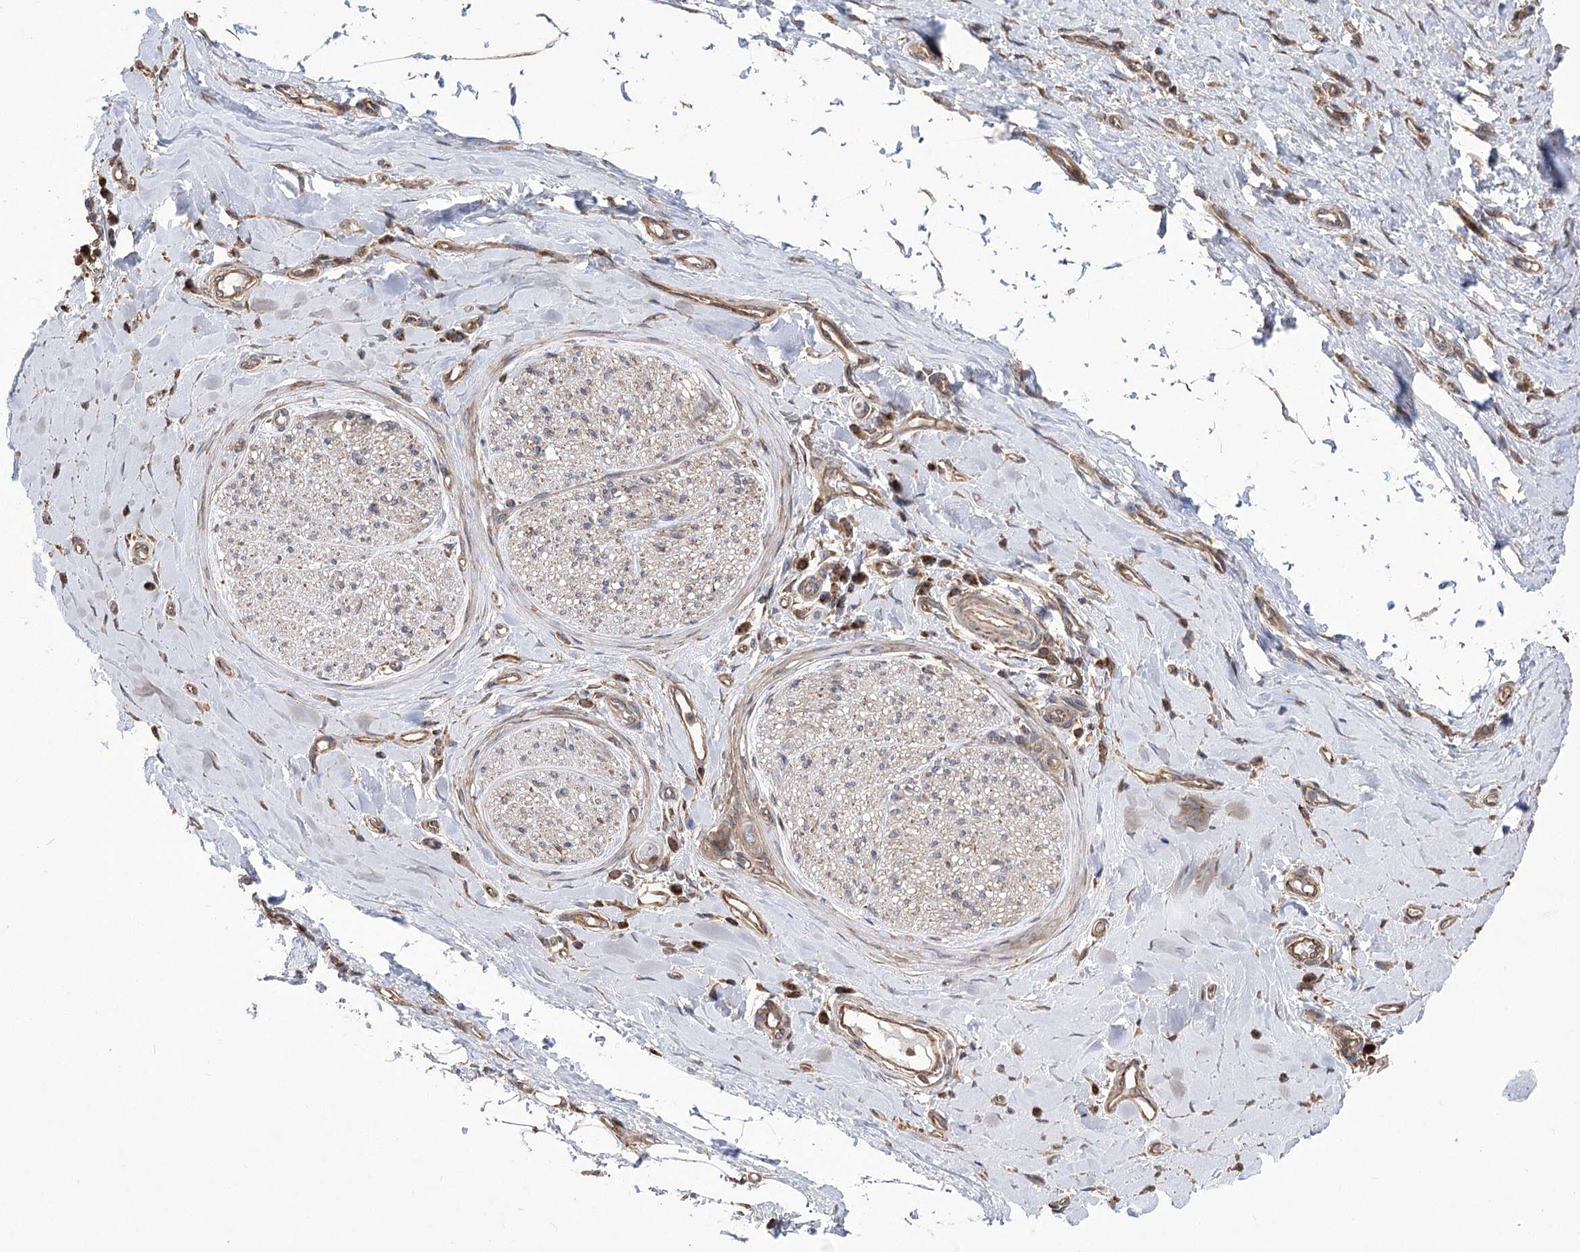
{"staining": {"intensity": "weak", "quantity": ">75%", "location": "cytoplasmic/membranous"}, "tissue": "adipose tissue", "cell_type": "Adipocytes", "image_type": "normal", "snomed": [{"axis": "morphology", "description": "Normal tissue, NOS"}, {"axis": "morphology", "description": "Adenocarcinoma, NOS"}, {"axis": "topography", "description": "Esophagus"}, {"axis": "topography", "description": "Stomach, upper"}, {"axis": "topography", "description": "Peripheral nerve tissue"}], "caption": "This image shows IHC staining of normal human adipose tissue, with low weak cytoplasmic/membranous expression in about >75% of adipocytes.", "gene": "XYLB", "patient": {"sex": "male", "age": 62}}